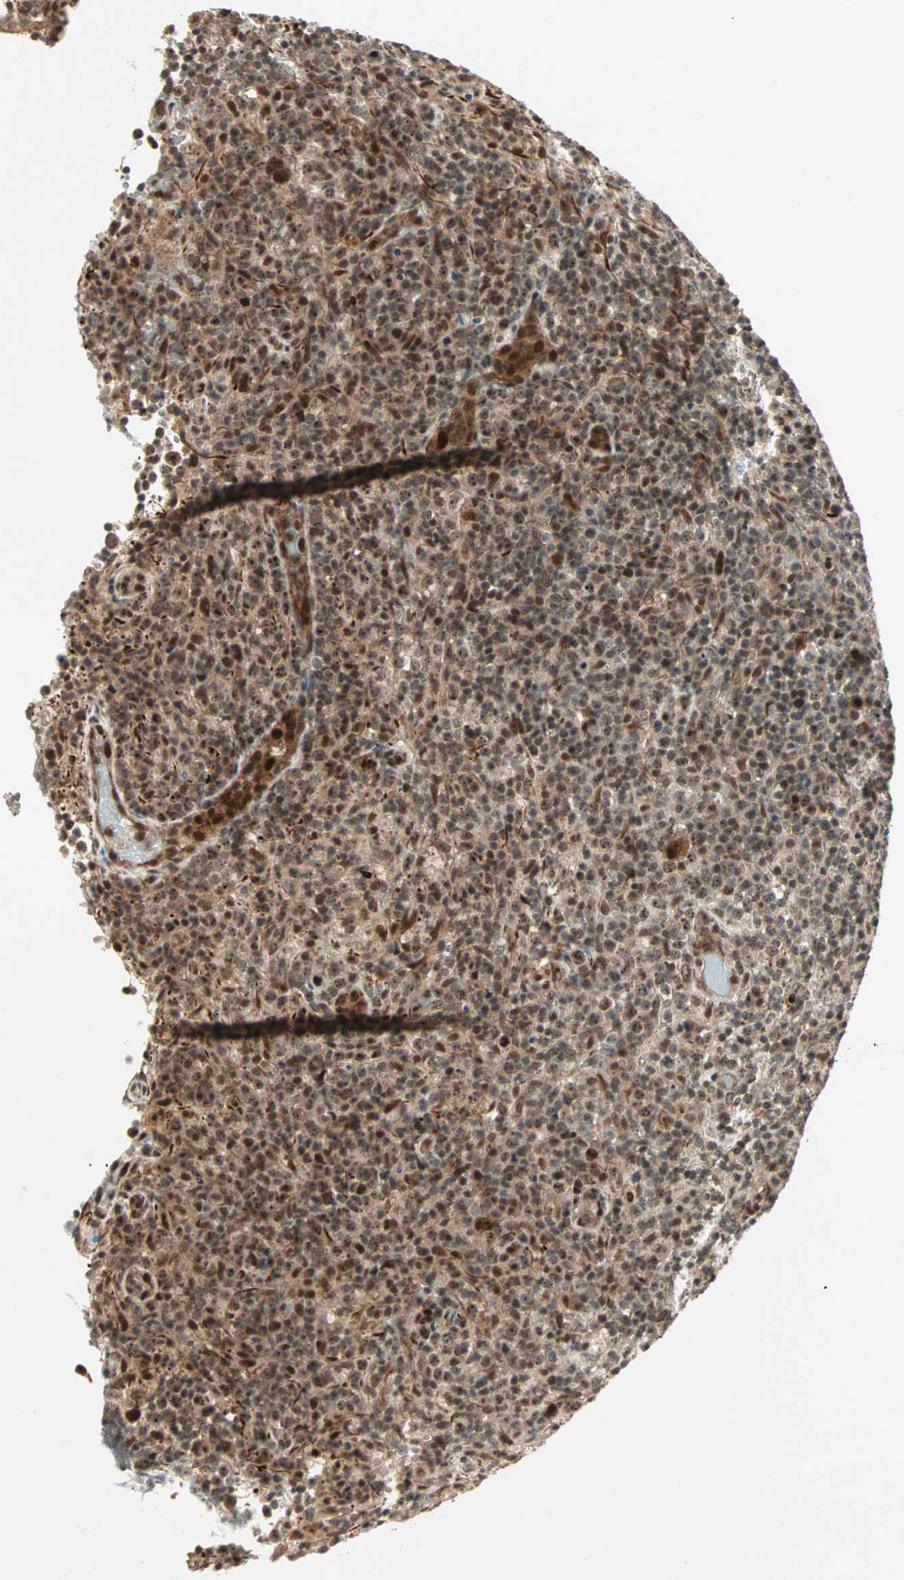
{"staining": {"intensity": "strong", "quantity": ">75%", "location": "nuclear"}, "tissue": "lymphoma", "cell_type": "Tumor cells", "image_type": "cancer", "snomed": [{"axis": "morphology", "description": "Malignant lymphoma, non-Hodgkin's type, High grade"}, {"axis": "topography", "description": "Lymph node"}], "caption": "Human lymphoma stained for a protein (brown) exhibits strong nuclear positive positivity in about >75% of tumor cells.", "gene": "ZBED9", "patient": {"sex": "female", "age": 76}}